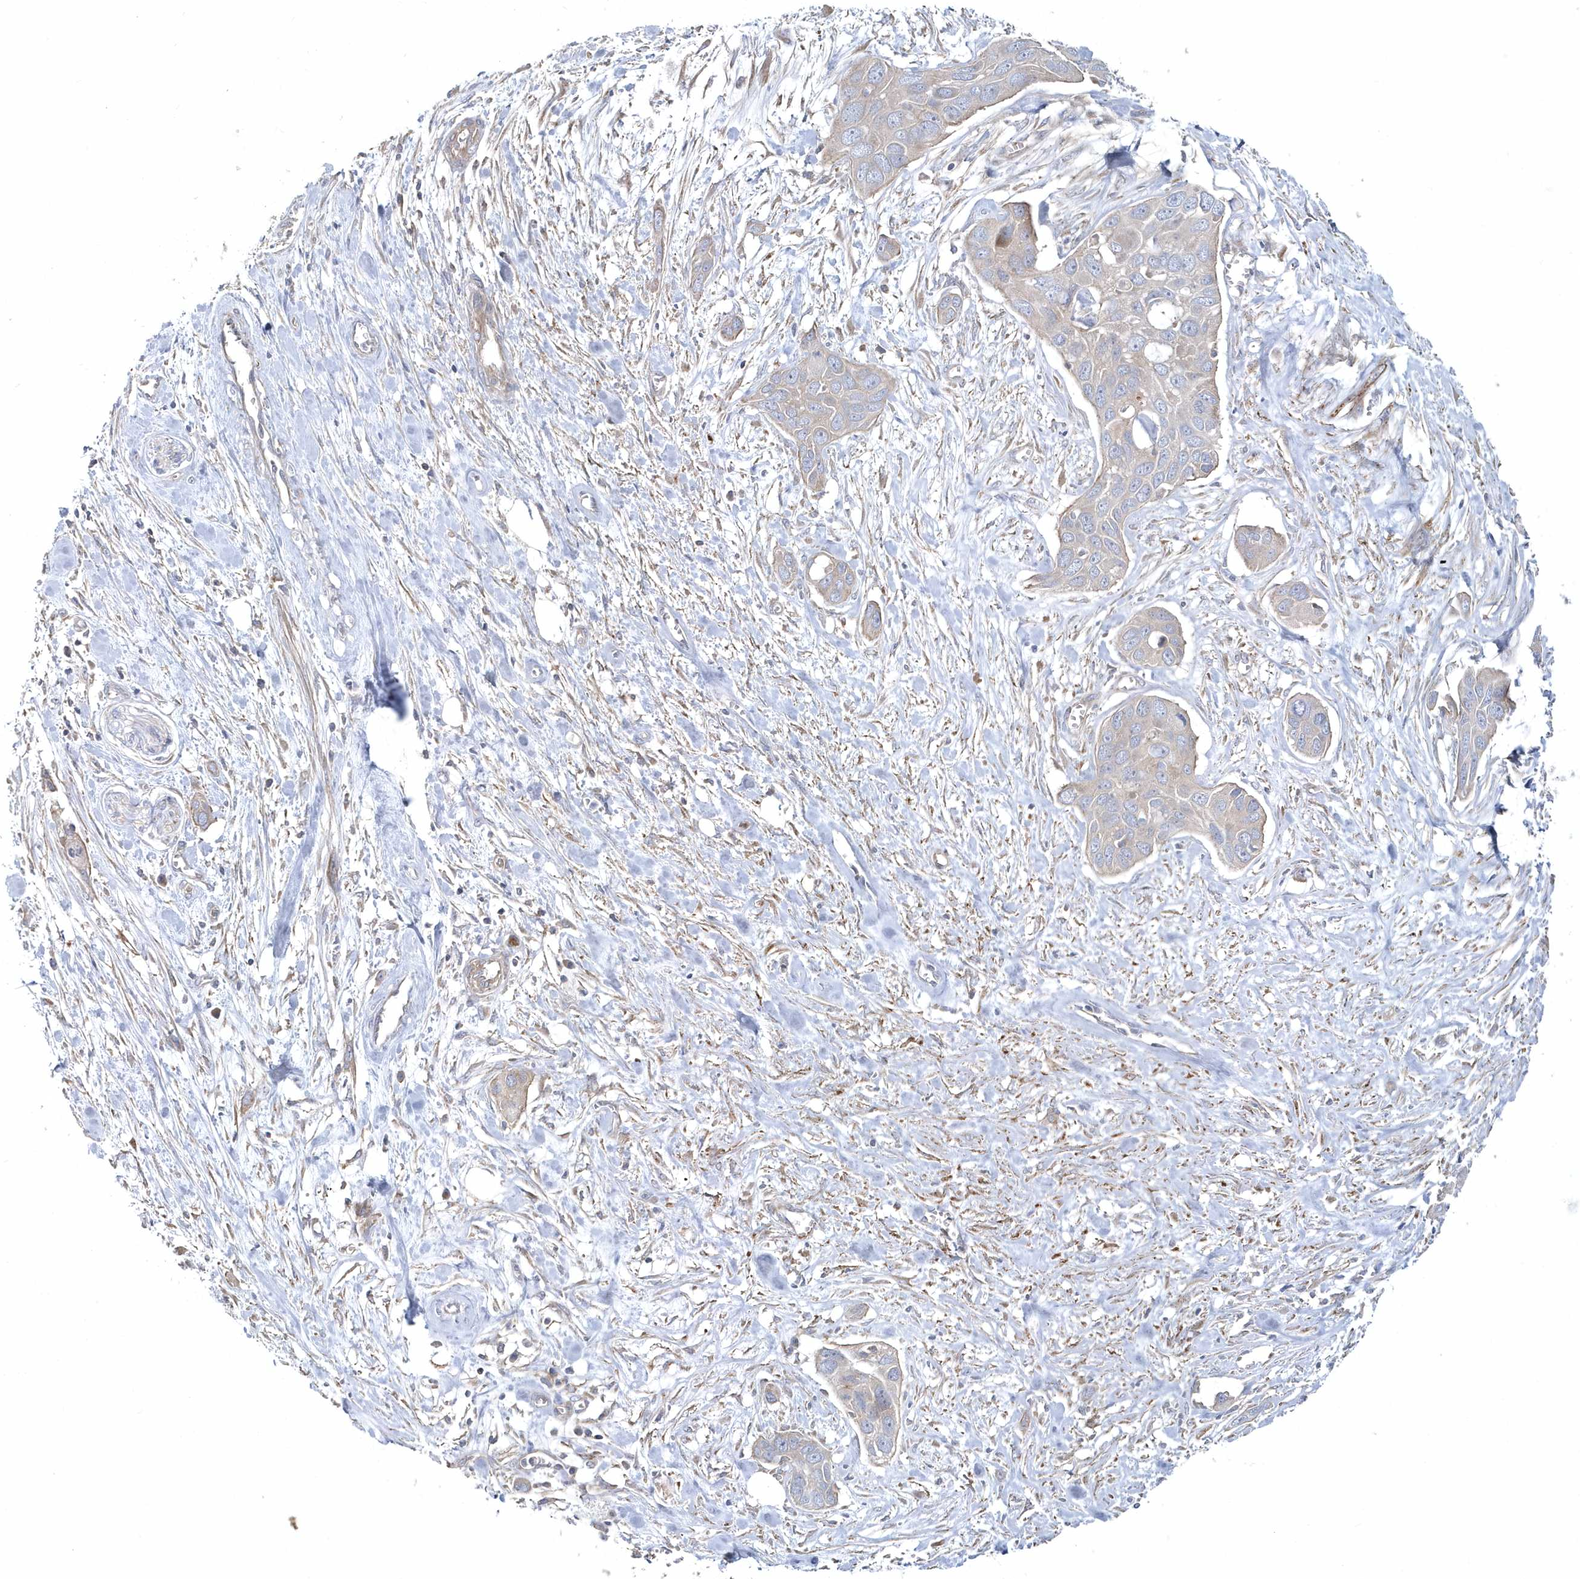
{"staining": {"intensity": "weak", "quantity": "<25%", "location": "cytoplasmic/membranous"}, "tissue": "pancreatic cancer", "cell_type": "Tumor cells", "image_type": "cancer", "snomed": [{"axis": "morphology", "description": "Adenocarcinoma, NOS"}, {"axis": "topography", "description": "Pancreas"}], "caption": "Protein analysis of pancreatic adenocarcinoma demonstrates no significant positivity in tumor cells.", "gene": "LEXM", "patient": {"sex": "female", "age": 60}}